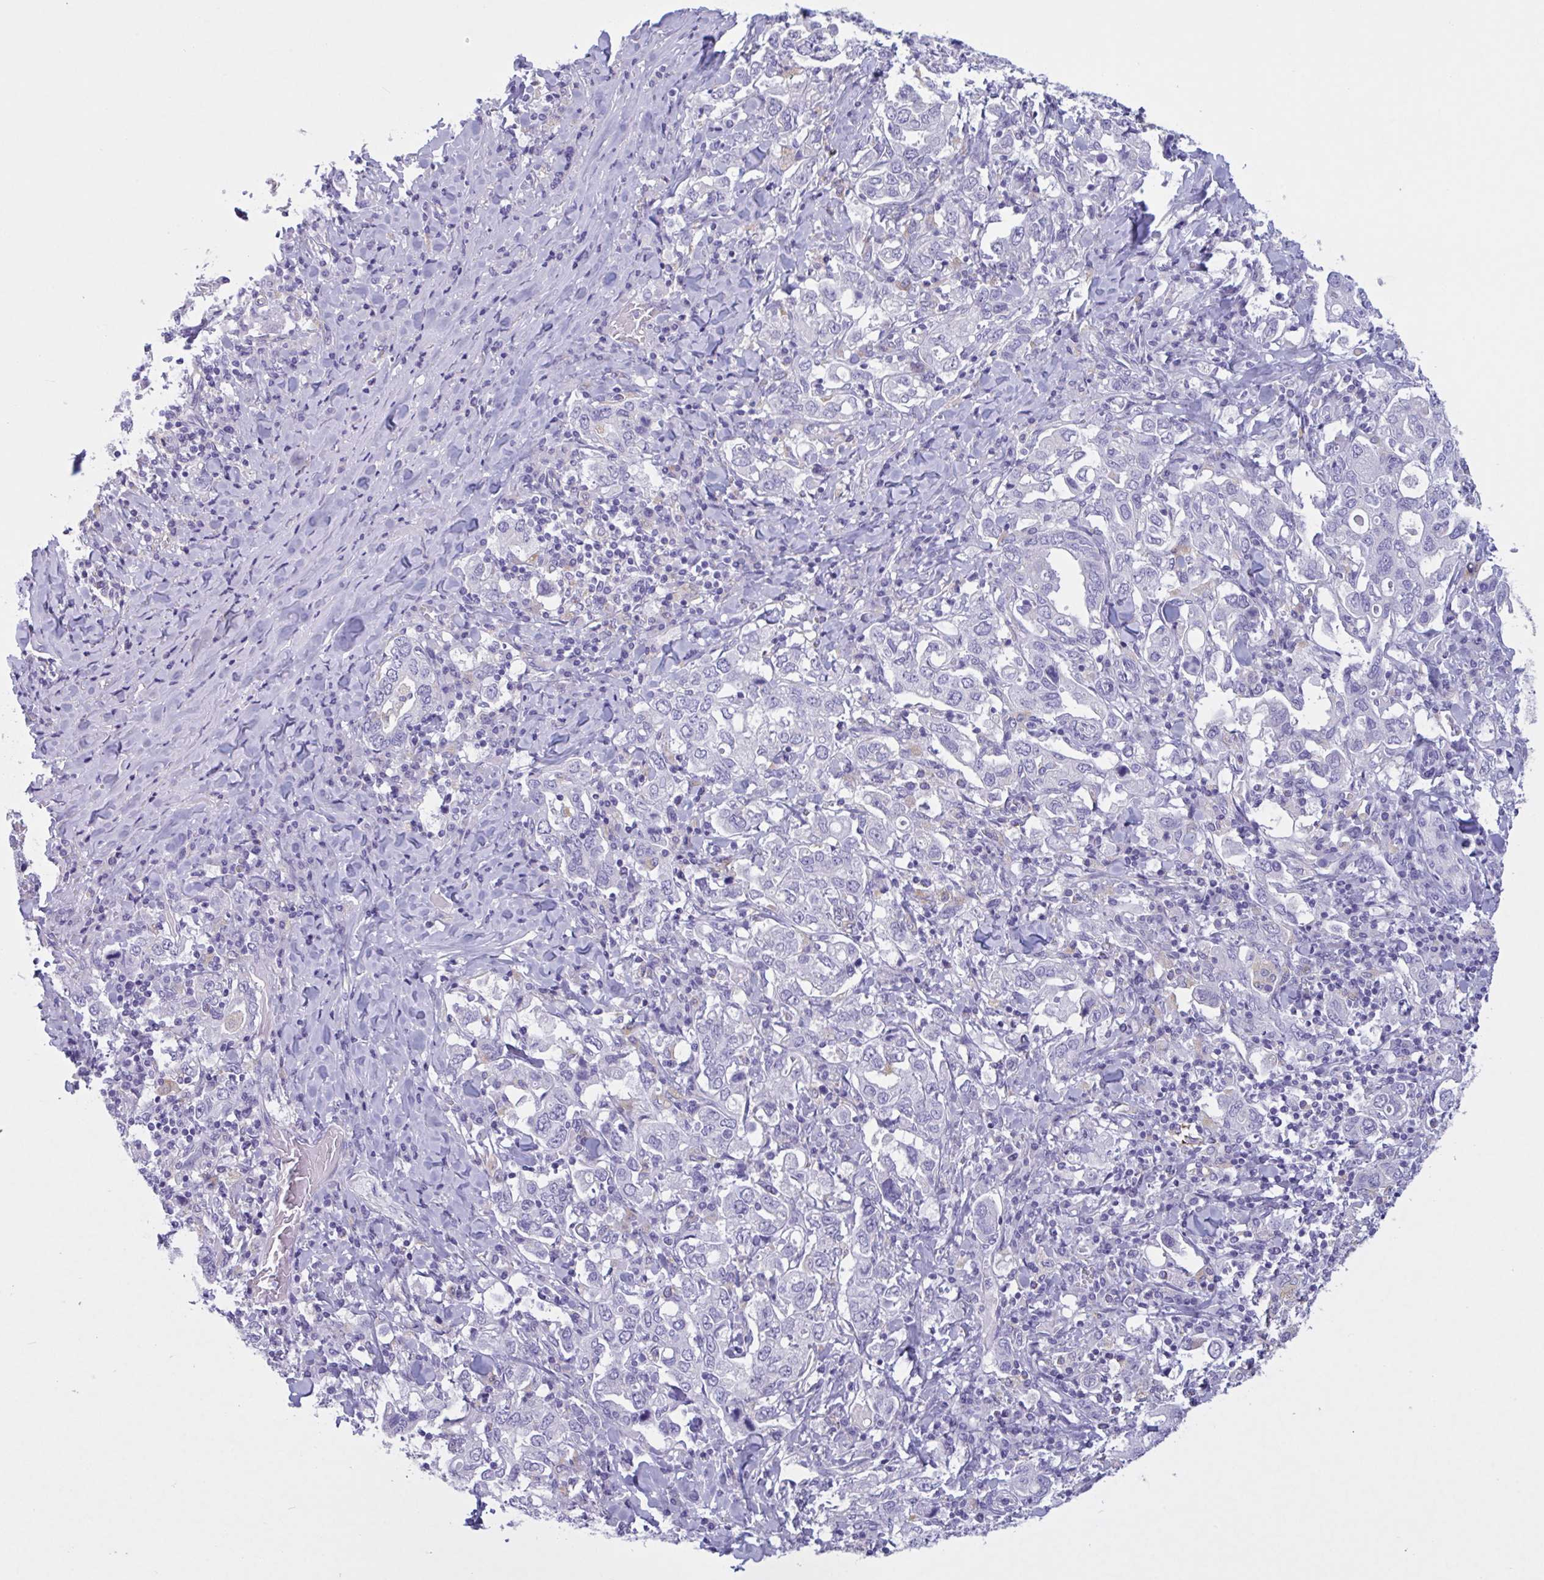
{"staining": {"intensity": "negative", "quantity": "none", "location": "none"}, "tissue": "stomach cancer", "cell_type": "Tumor cells", "image_type": "cancer", "snomed": [{"axis": "morphology", "description": "Adenocarcinoma, NOS"}, {"axis": "topography", "description": "Stomach, upper"}], "caption": "DAB (3,3'-diaminobenzidine) immunohistochemical staining of human stomach cancer exhibits no significant staining in tumor cells.", "gene": "RPL22L1", "patient": {"sex": "male", "age": 62}}